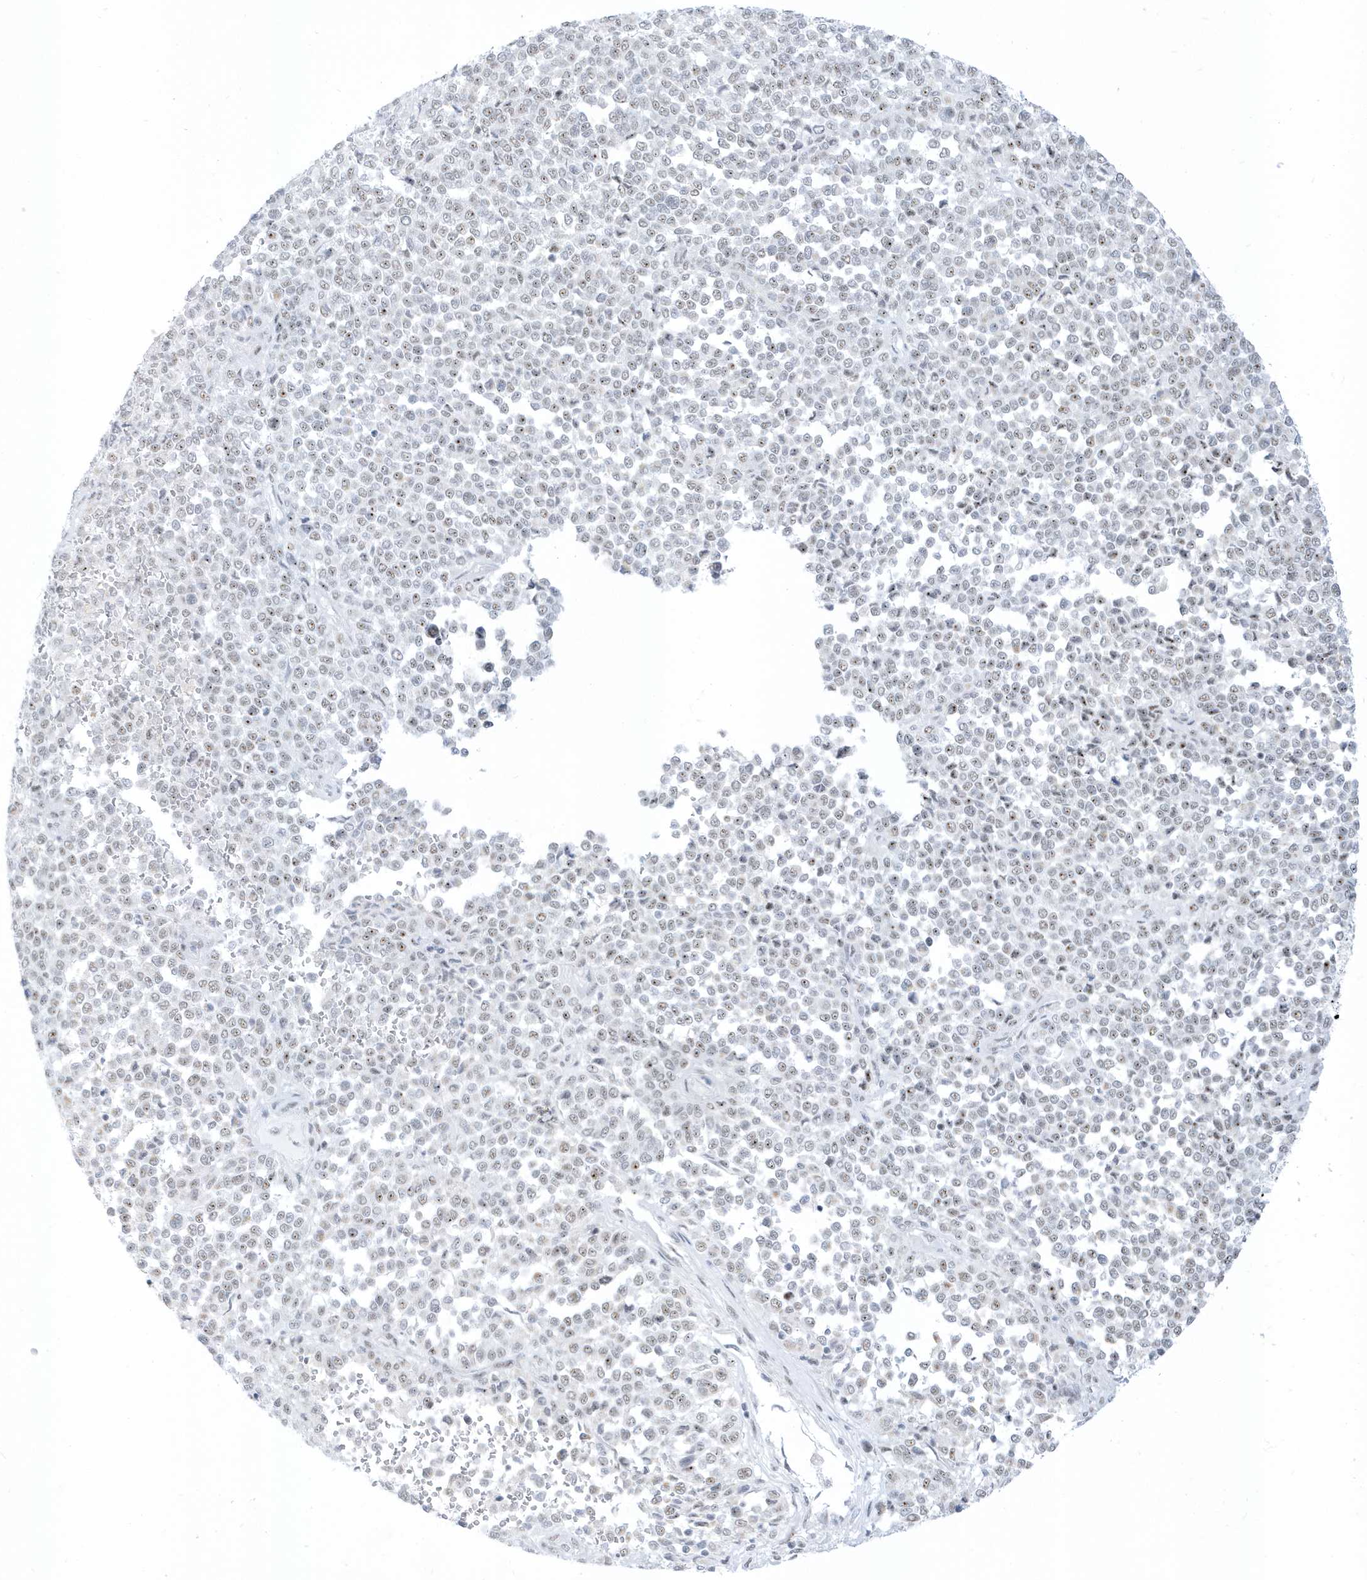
{"staining": {"intensity": "weak", "quantity": ">75%", "location": "nuclear"}, "tissue": "melanoma", "cell_type": "Tumor cells", "image_type": "cancer", "snomed": [{"axis": "morphology", "description": "Malignant melanoma, Metastatic site"}, {"axis": "topography", "description": "Pancreas"}], "caption": "About >75% of tumor cells in malignant melanoma (metastatic site) reveal weak nuclear protein staining as visualized by brown immunohistochemical staining.", "gene": "PLEKHN1", "patient": {"sex": "female", "age": 30}}